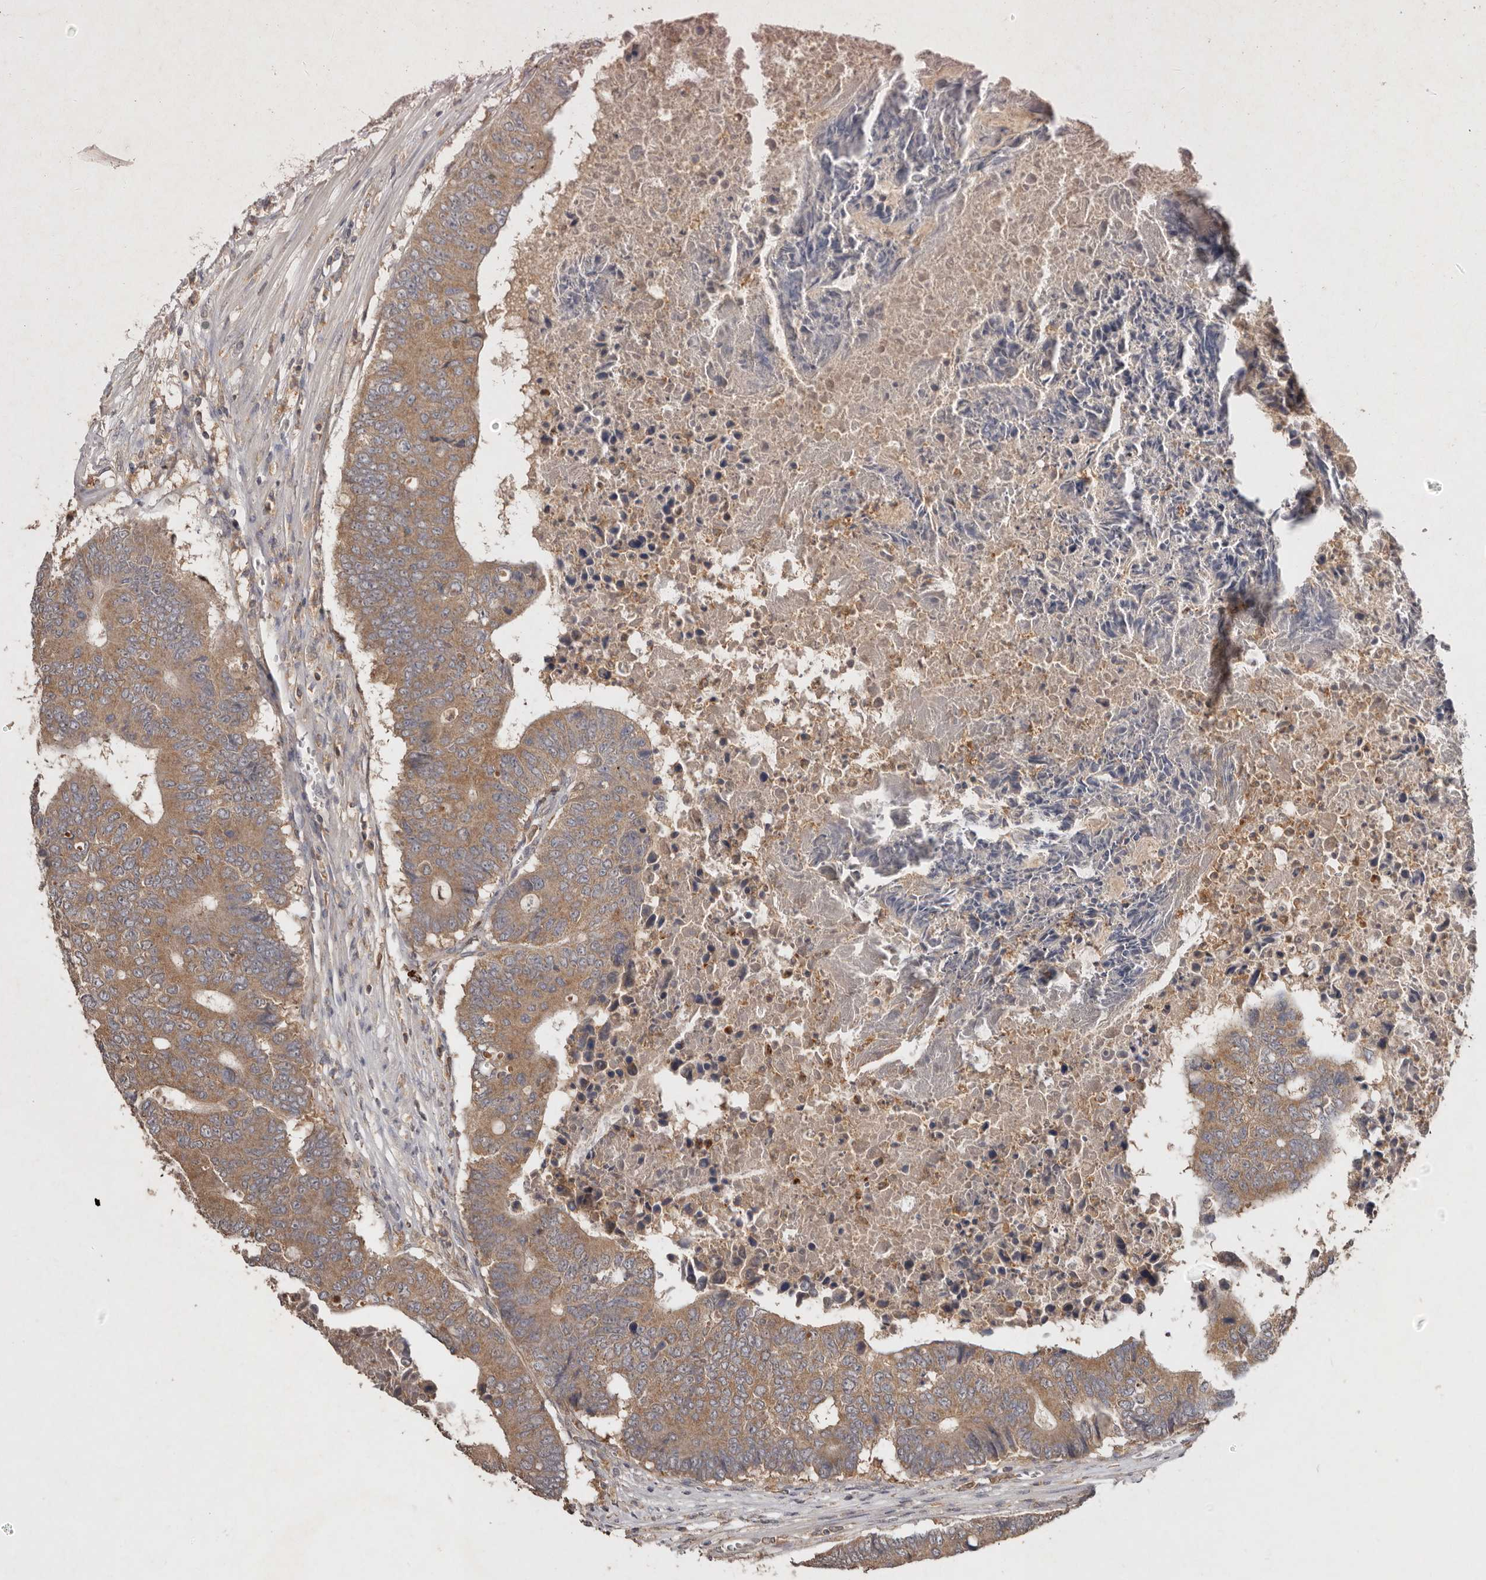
{"staining": {"intensity": "moderate", "quantity": ">75%", "location": "cytoplasmic/membranous"}, "tissue": "colorectal cancer", "cell_type": "Tumor cells", "image_type": "cancer", "snomed": [{"axis": "morphology", "description": "Adenocarcinoma, NOS"}, {"axis": "topography", "description": "Colon"}], "caption": "A brown stain highlights moderate cytoplasmic/membranous staining of a protein in colorectal cancer tumor cells. (DAB IHC, brown staining for protein, blue staining for nuclei).", "gene": "EDEM1", "patient": {"sex": "male", "age": 87}}